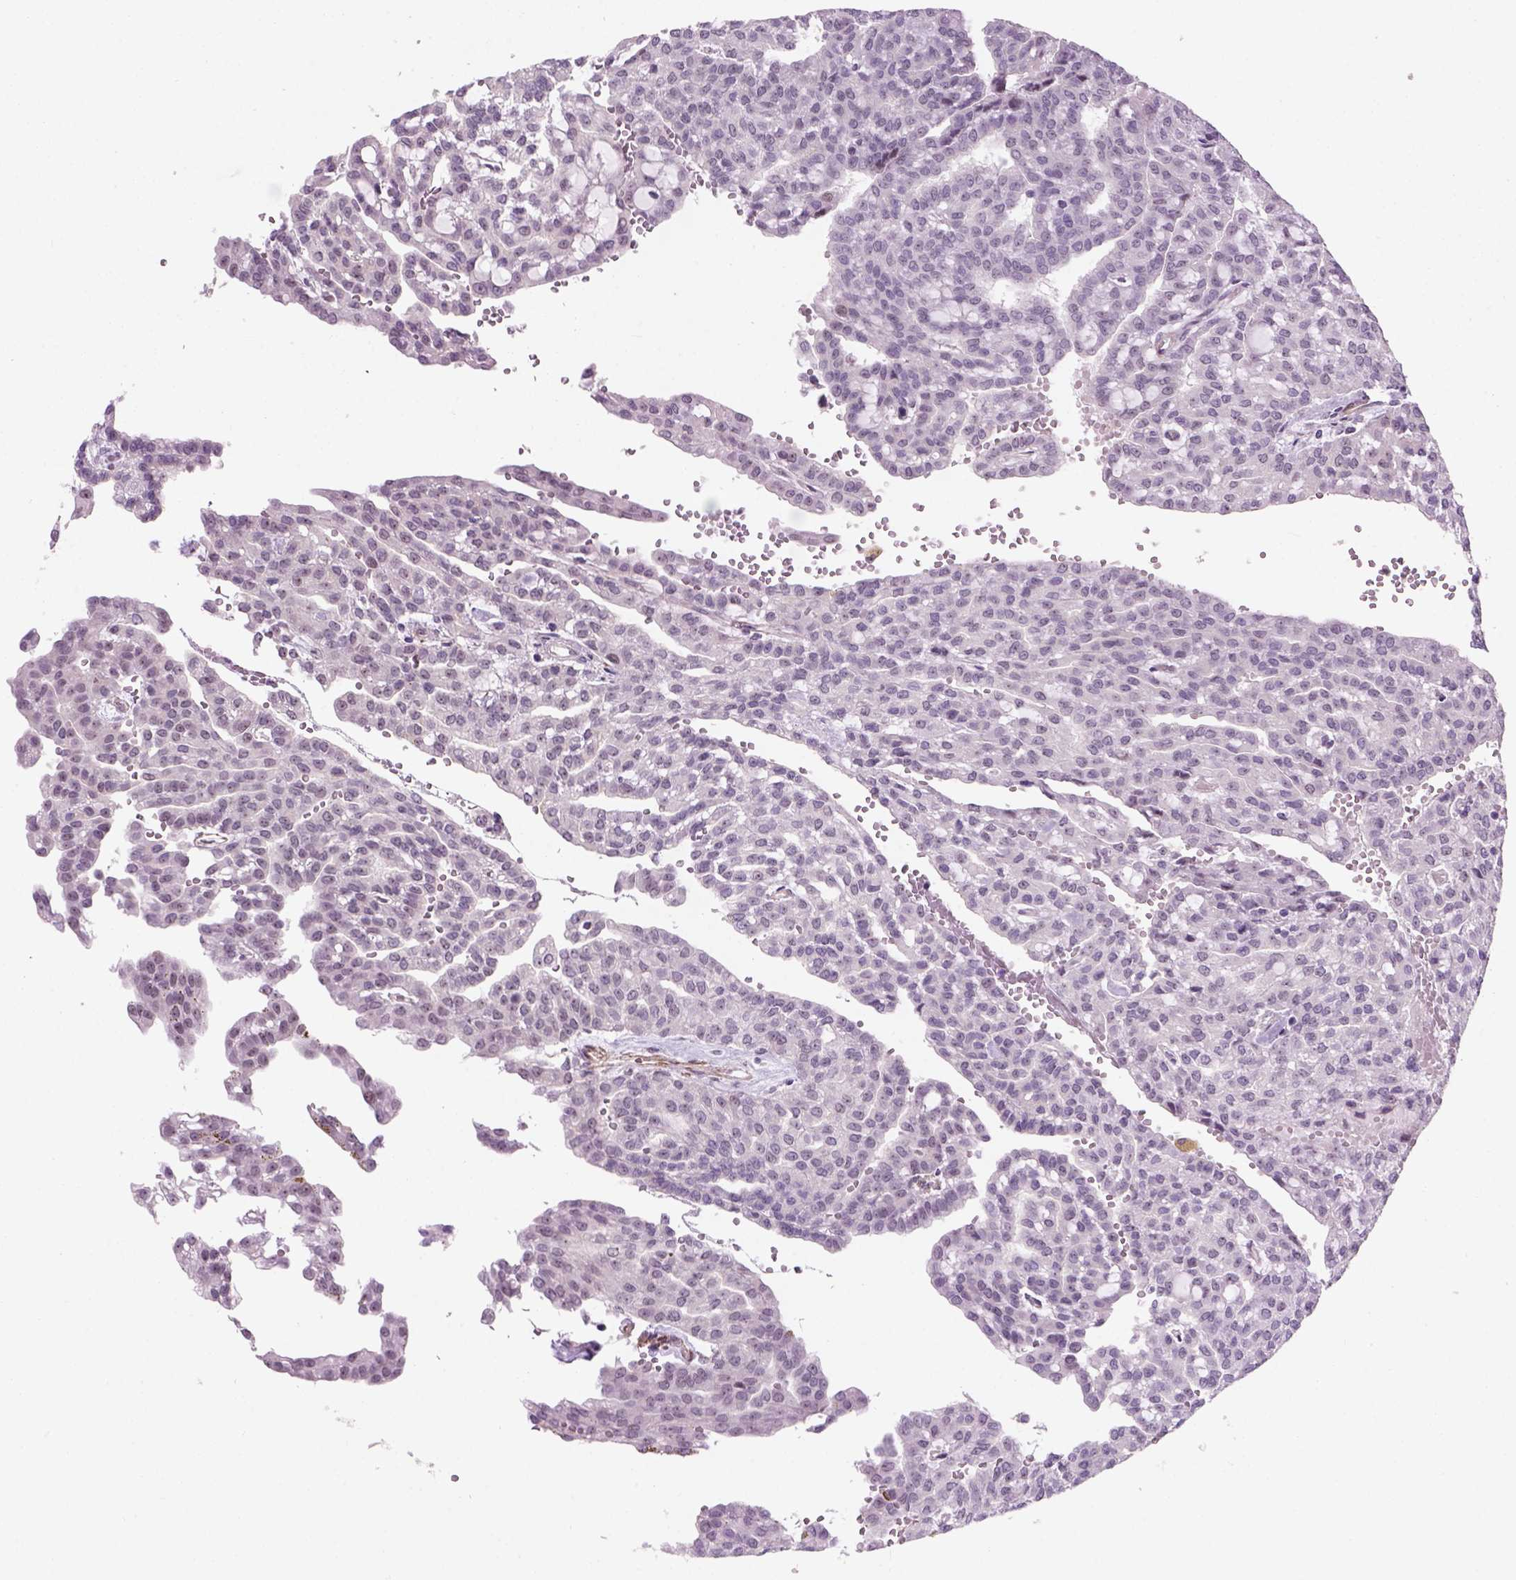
{"staining": {"intensity": "negative", "quantity": "none", "location": "none"}, "tissue": "renal cancer", "cell_type": "Tumor cells", "image_type": "cancer", "snomed": [{"axis": "morphology", "description": "Adenocarcinoma, NOS"}, {"axis": "topography", "description": "Kidney"}], "caption": "IHC image of human renal cancer (adenocarcinoma) stained for a protein (brown), which demonstrates no positivity in tumor cells.", "gene": "RRS1", "patient": {"sex": "male", "age": 63}}